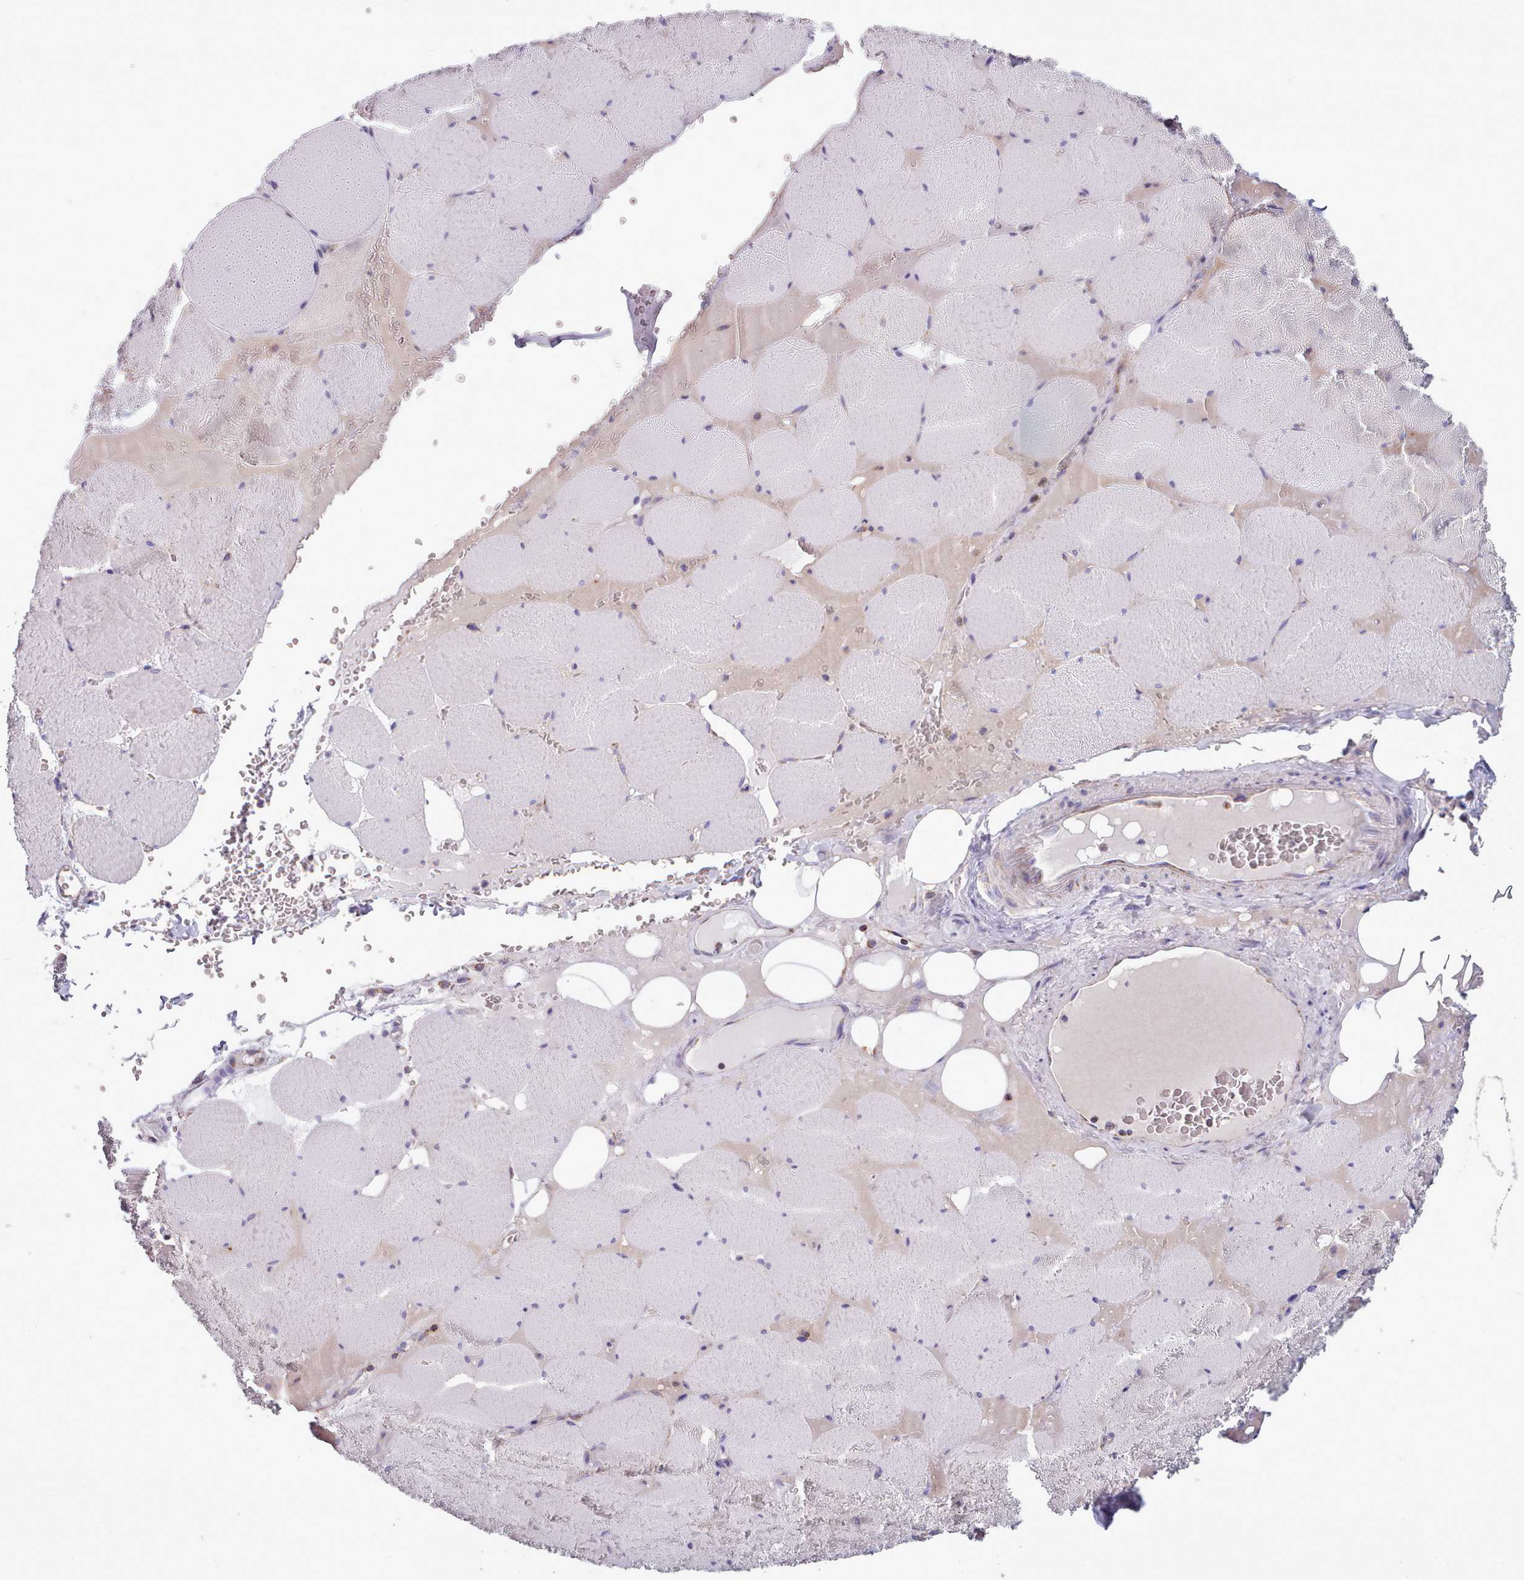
{"staining": {"intensity": "weak", "quantity": "<25%", "location": "cytoplasmic/membranous"}, "tissue": "skeletal muscle", "cell_type": "Myocytes", "image_type": "normal", "snomed": [{"axis": "morphology", "description": "Normal tissue, NOS"}, {"axis": "topography", "description": "Skeletal muscle"}, {"axis": "topography", "description": "Head-Neck"}], "caption": "Photomicrograph shows no protein positivity in myocytes of benign skeletal muscle. The staining is performed using DAB (3,3'-diaminobenzidine) brown chromogen with nuclei counter-stained in using hematoxylin.", "gene": "SRP54", "patient": {"sex": "male", "age": 66}}